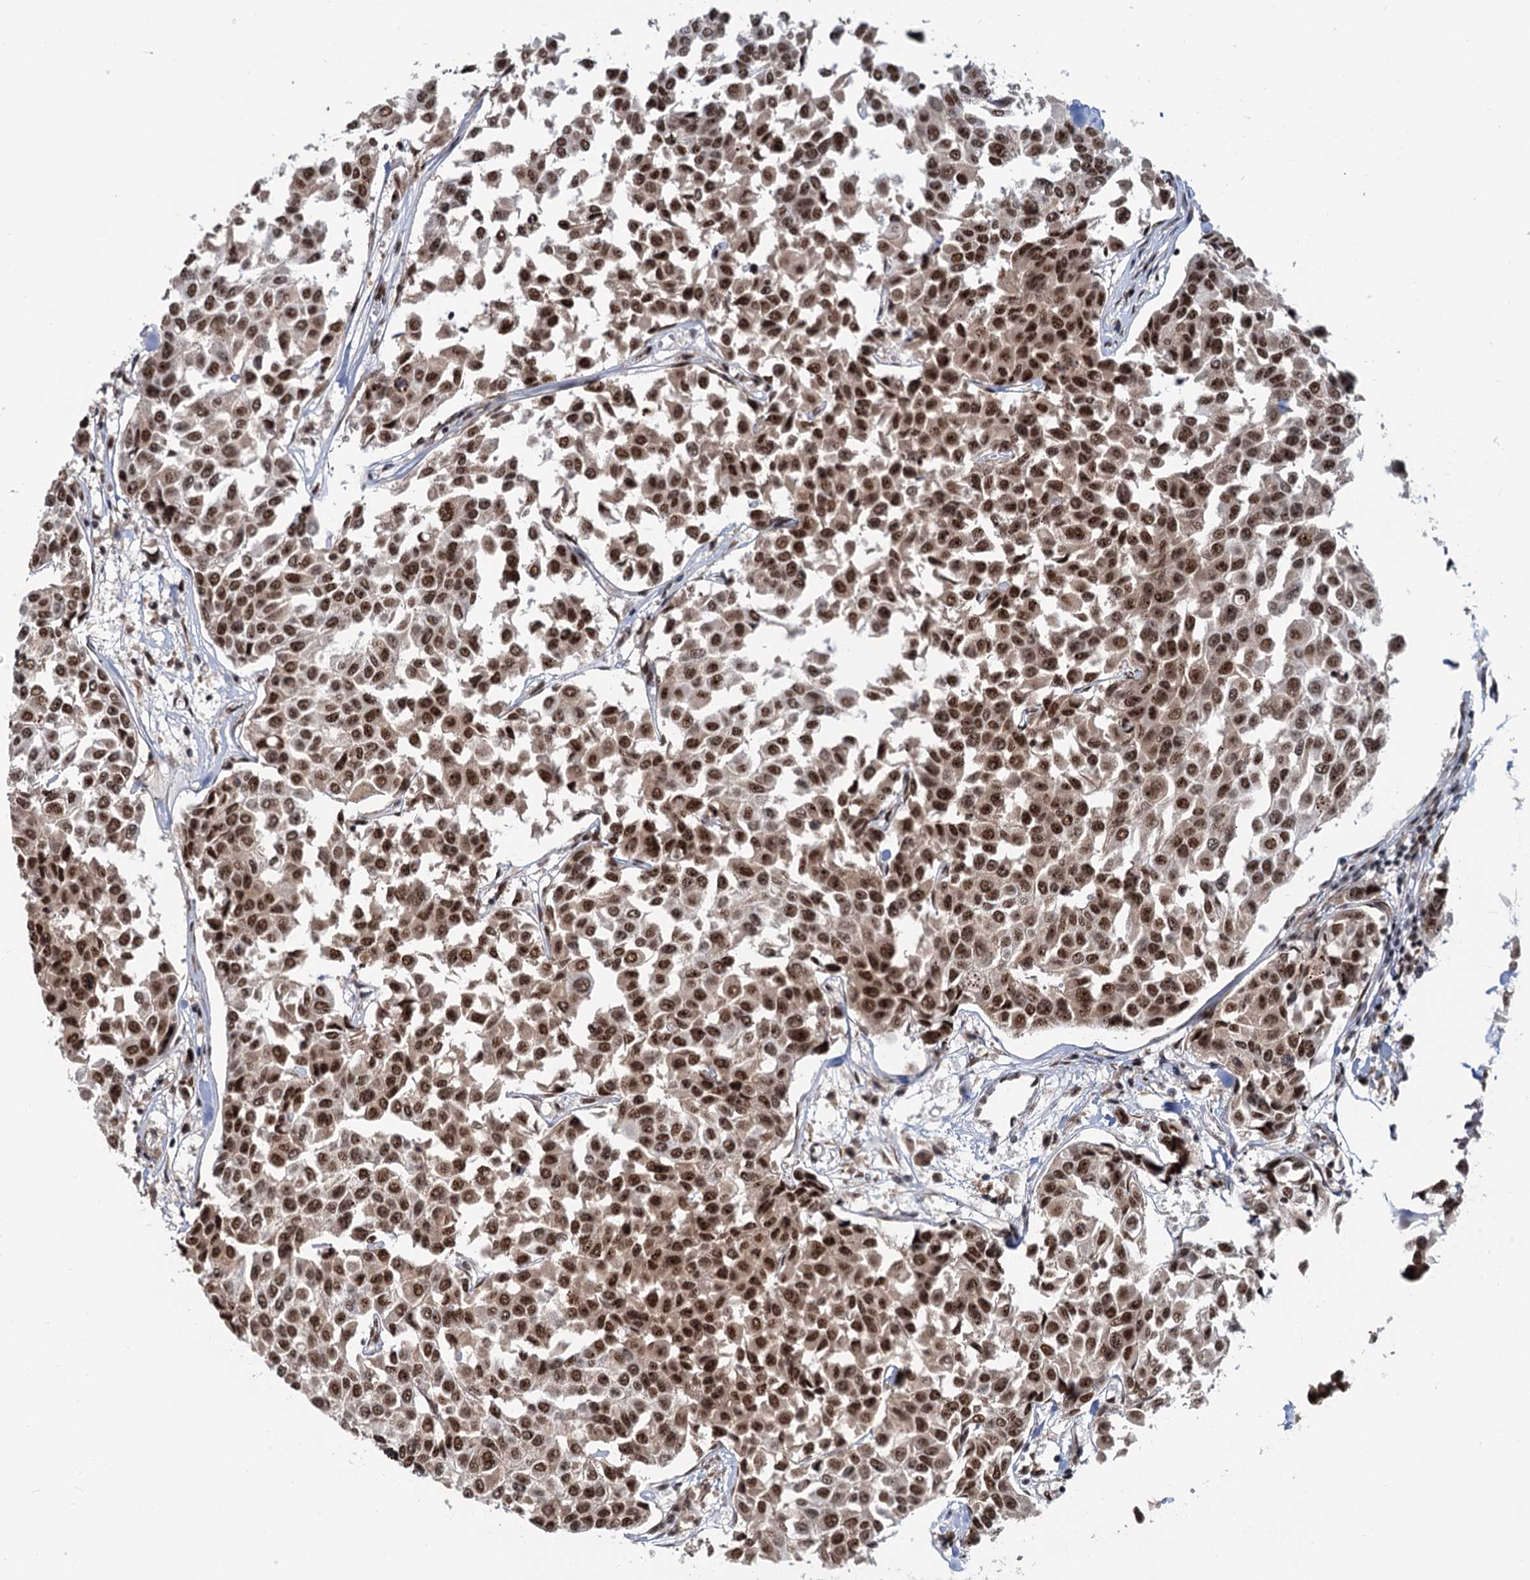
{"staining": {"intensity": "moderate", "quantity": ">75%", "location": "nuclear"}, "tissue": "breast cancer", "cell_type": "Tumor cells", "image_type": "cancer", "snomed": [{"axis": "morphology", "description": "Duct carcinoma"}, {"axis": "topography", "description": "Breast"}], "caption": "This image reveals IHC staining of human breast cancer, with medium moderate nuclear staining in approximately >75% of tumor cells.", "gene": "WBP4", "patient": {"sex": "female", "age": 55}}